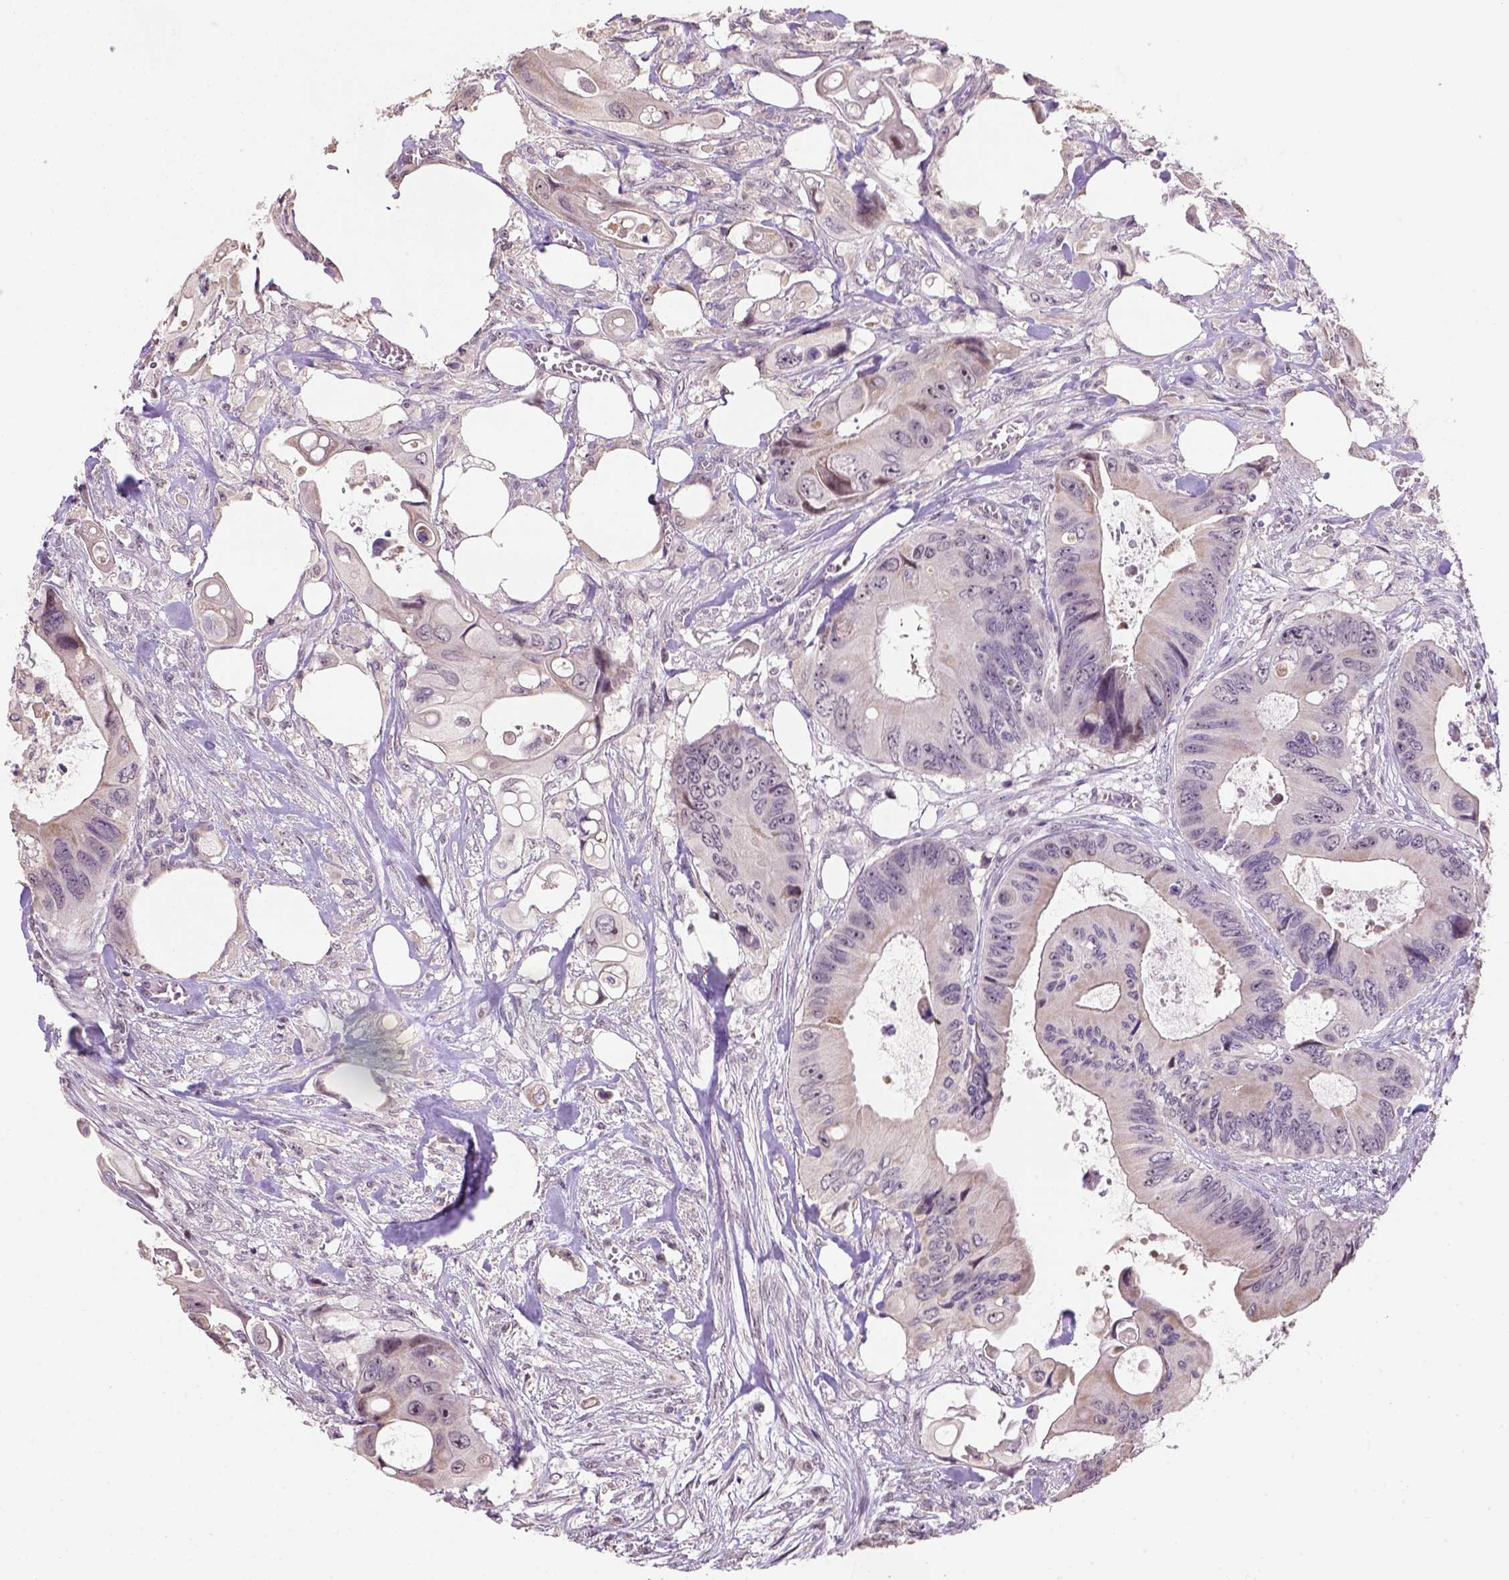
{"staining": {"intensity": "negative", "quantity": "none", "location": "none"}, "tissue": "colorectal cancer", "cell_type": "Tumor cells", "image_type": "cancer", "snomed": [{"axis": "morphology", "description": "Adenocarcinoma, NOS"}, {"axis": "topography", "description": "Rectum"}], "caption": "IHC of human colorectal cancer (adenocarcinoma) displays no staining in tumor cells.", "gene": "DDX50", "patient": {"sex": "male", "age": 63}}